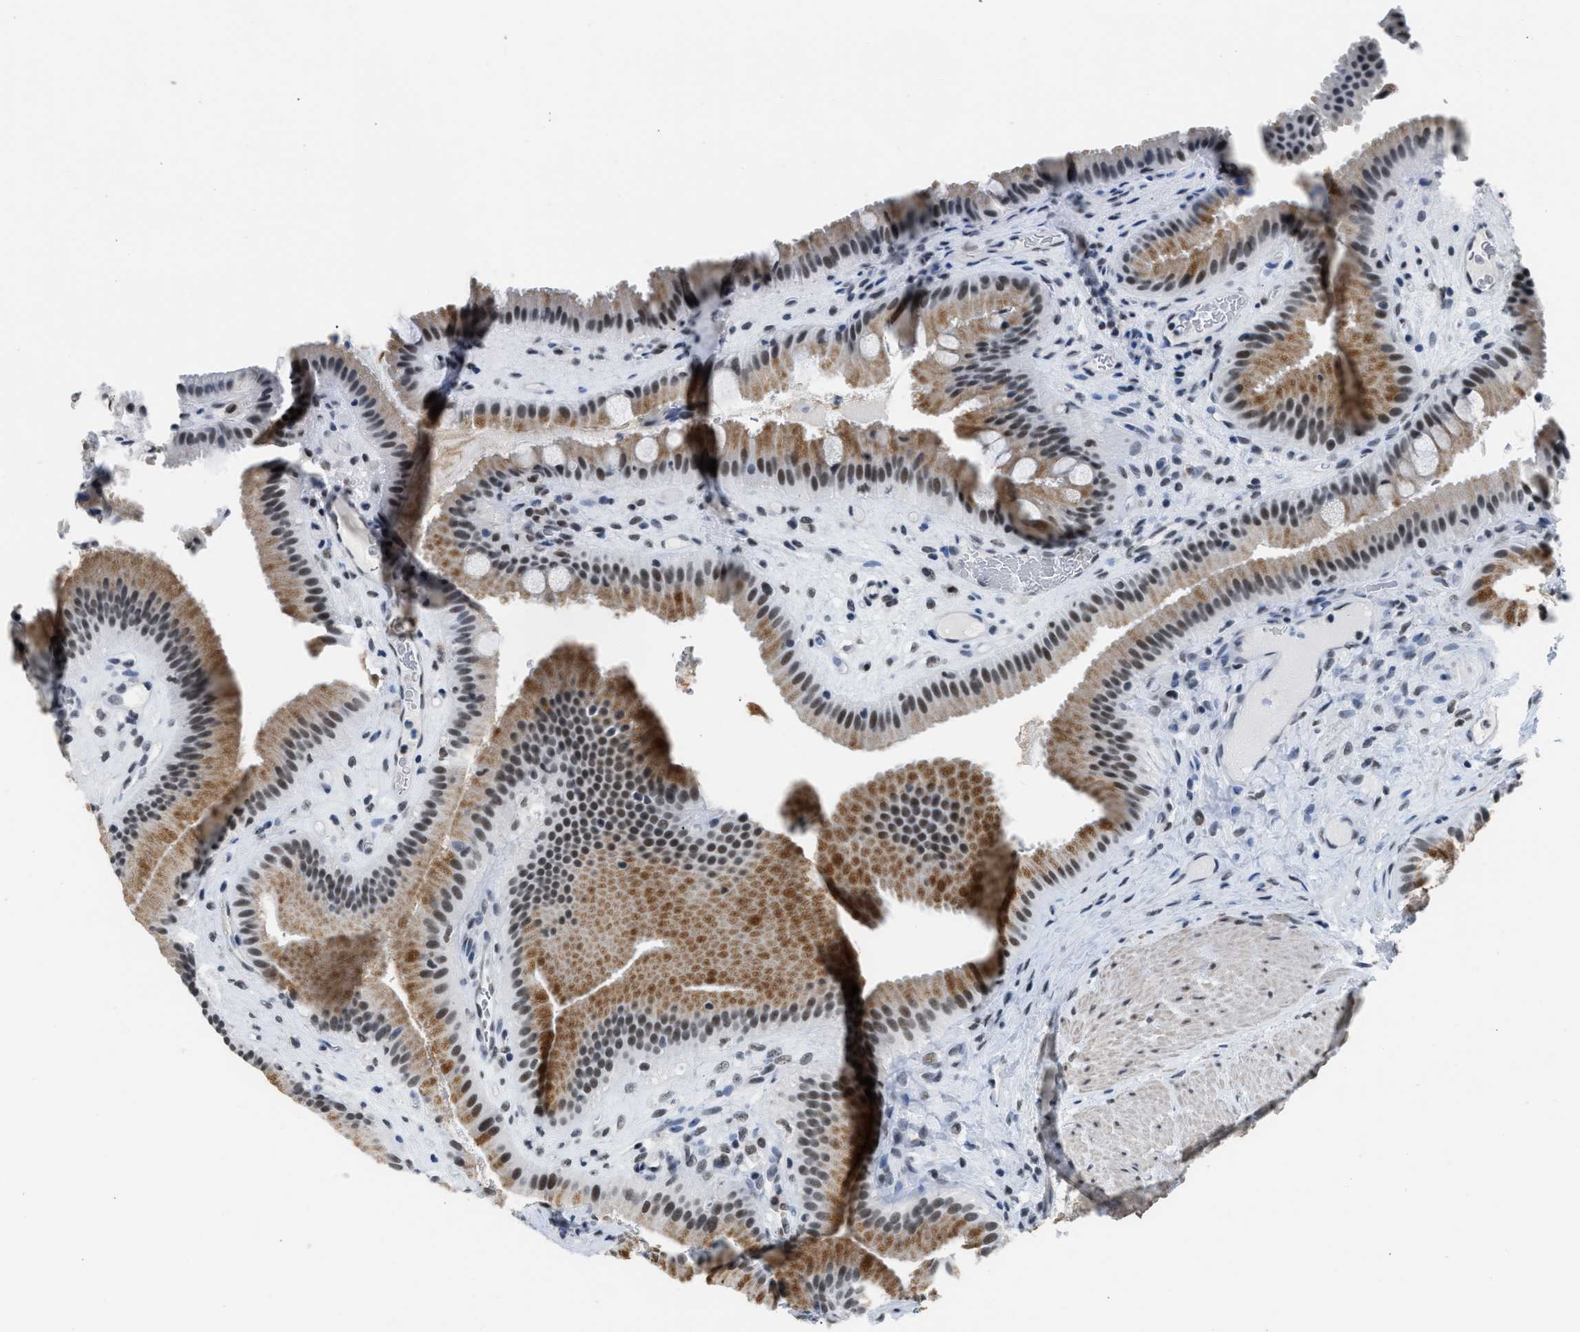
{"staining": {"intensity": "moderate", "quantity": ">75%", "location": "cytoplasmic/membranous,nuclear"}, "tissue": "gallbladder", "cell_type": "Glandular cells", "image_type": "normal", "snomed": [{"axis": "morphology", "description": "Normal tissue, NOS"}, {"axis": "topography", "description": "Gallbladder"}], "caption": "Human gallbladder stained with a brown dye demonstrates moderate cytoplasmic/membranous,nuclear positive staining in approximately >75% of glandular cells.", "gene": "SCAF4", "patient": {"sex": "male", "age": 49}}